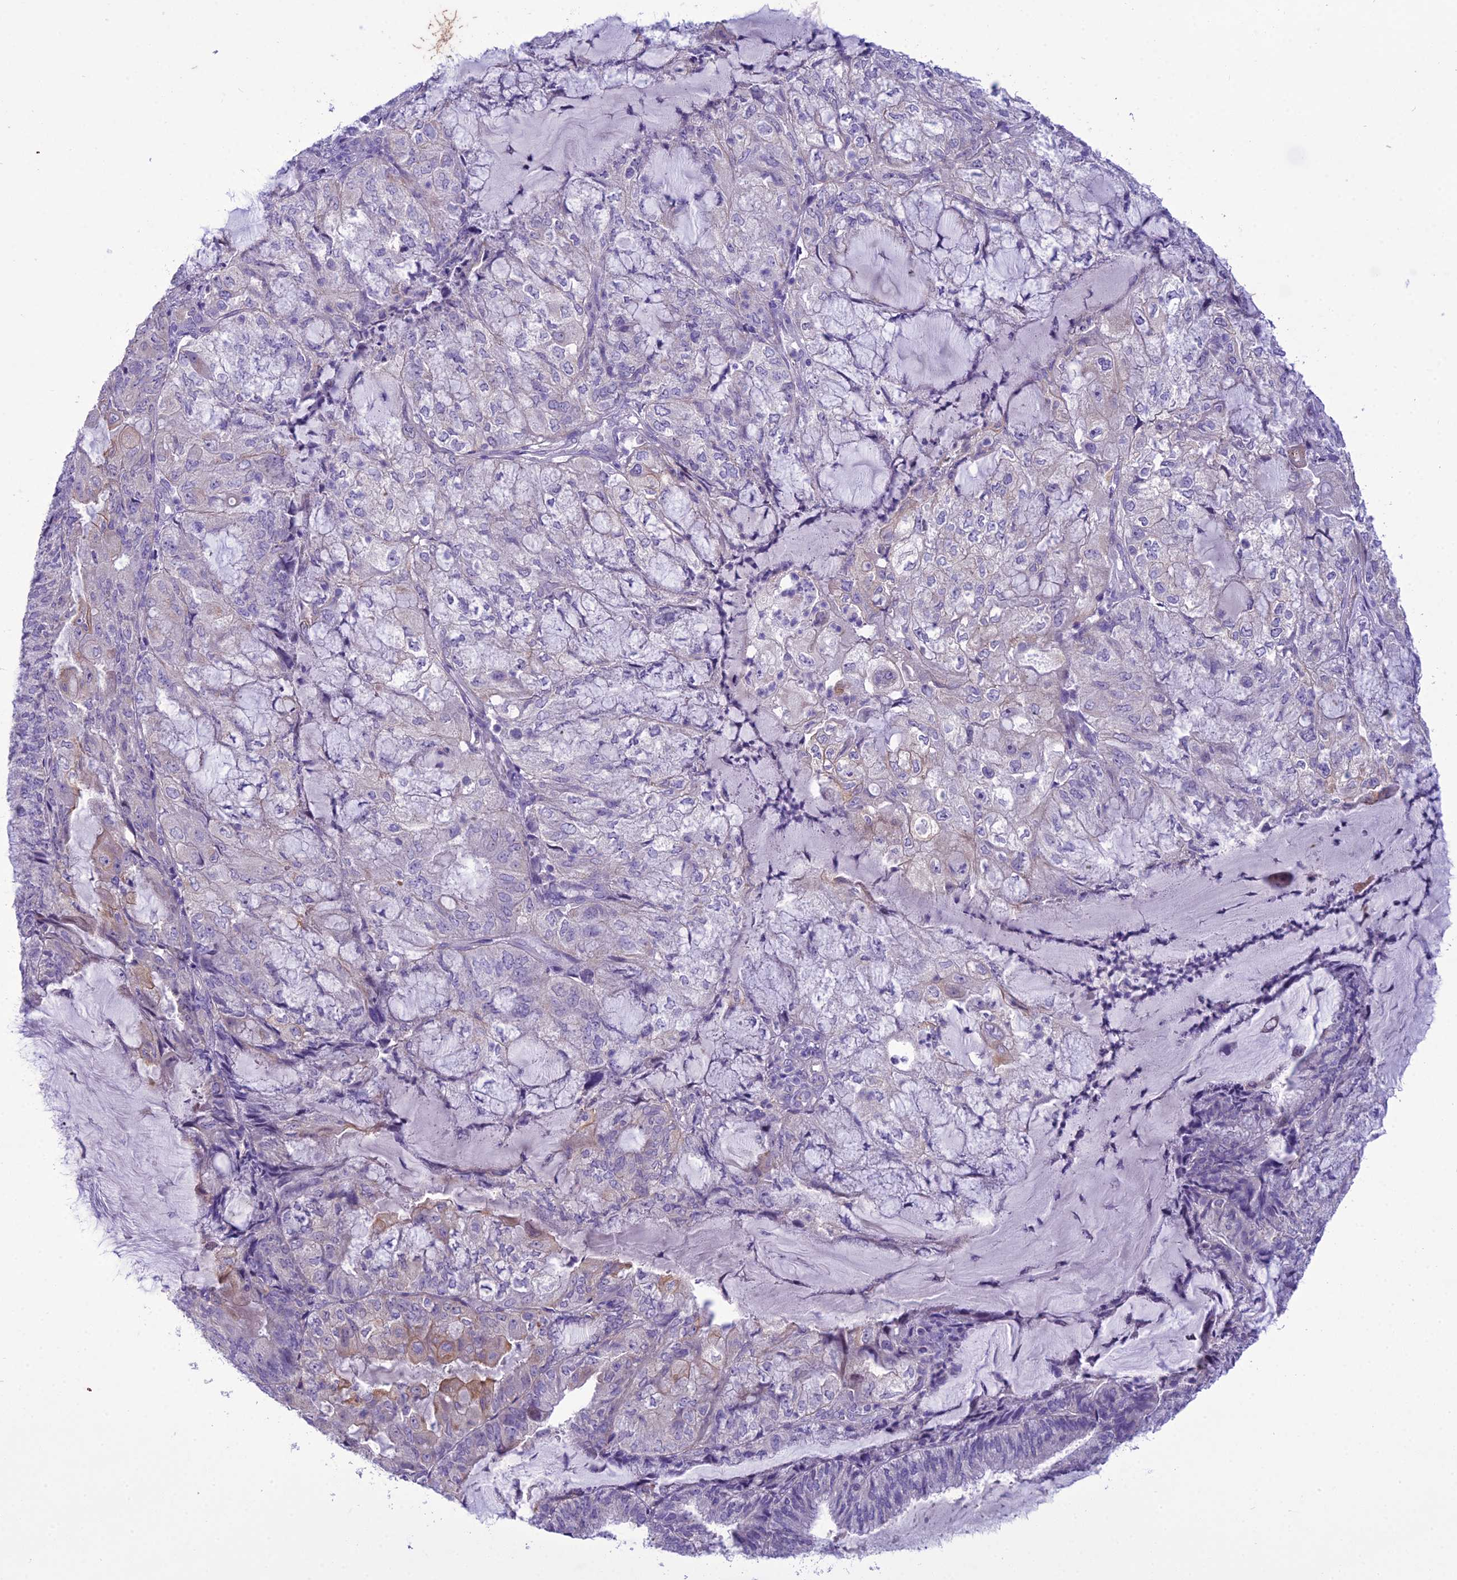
{"staining": {"intensity": "weak", "quantity": "<25%", "location": "cytoplasmic/membranous"}, "tissue": "endometrial cancer", "cell_type": "Tumor cells", "image_type": "cancer", "snomed": [{"axis": "morphology", "description": "Adenocarcinoma, NOS"}, {"axis": "topography", "description": "Endometrium"}], "caption": "Immunohistochemical staining of endometrial cancer (adenocarcinoma) exhibits no significant positivity in tumor cells.", "gene": "SCRT1", "patient": {"sex": "female", "age": 81}}